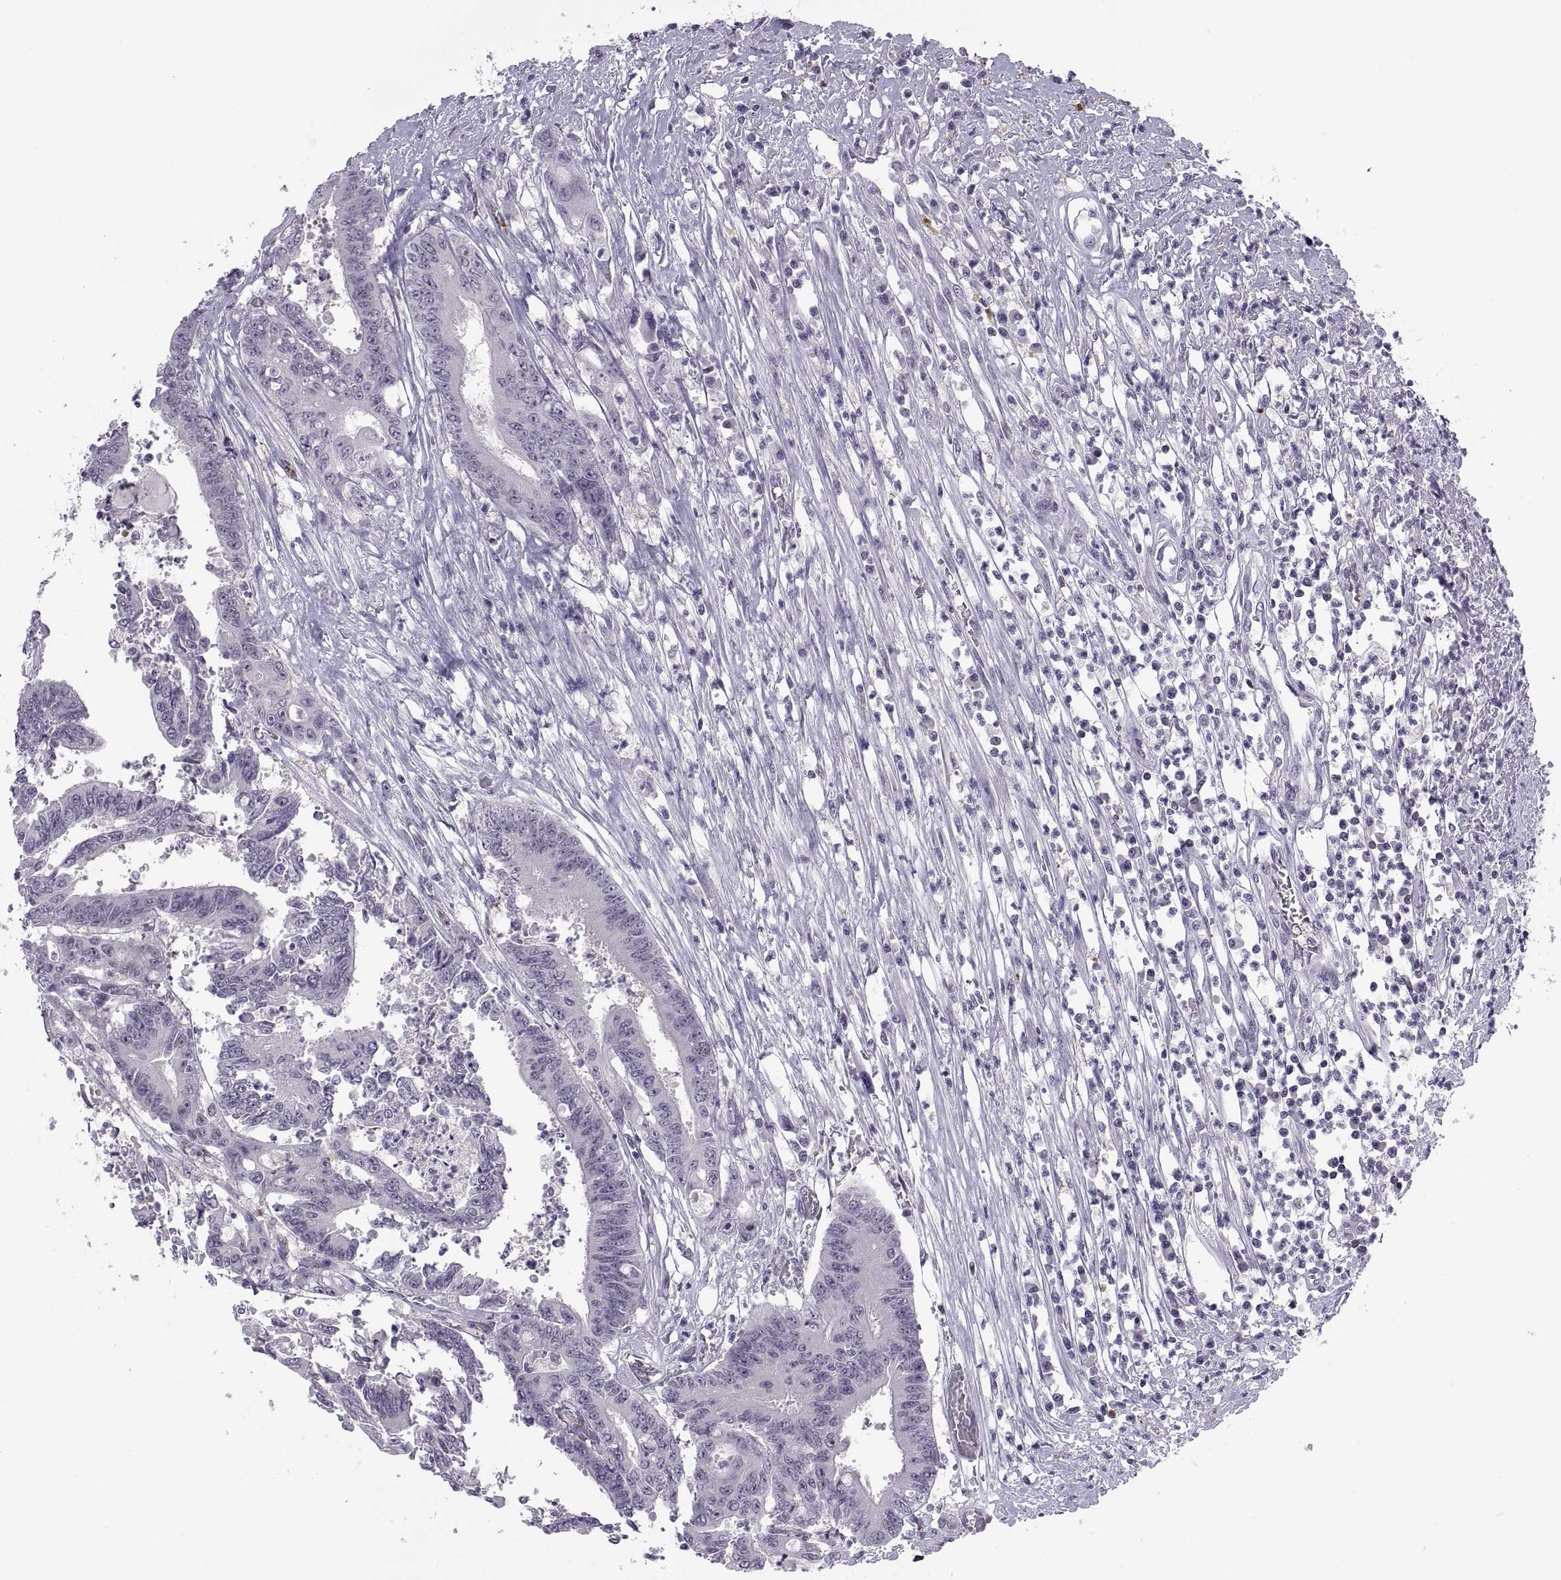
{"staining": {"intensity": "negative", "quantity": "none", "location": "none"}, "tissue": "colorectal cancer", "cell_type": "Tumor cells", "image_type": "cancer", "snomed": [{"axis": "morphology", "description": "Adenocarcinoma, NOS"}, {"axis": "topography", "description": "Rectum"}], "caption": "High power microscopy micrograph of an immunohistochemistry (IHC) micrograph of colorectal cancer, revealing no significant positivity in tumor cells.", "gene": "TTC21A", "patient": {"sex": "male", "age": 54}}